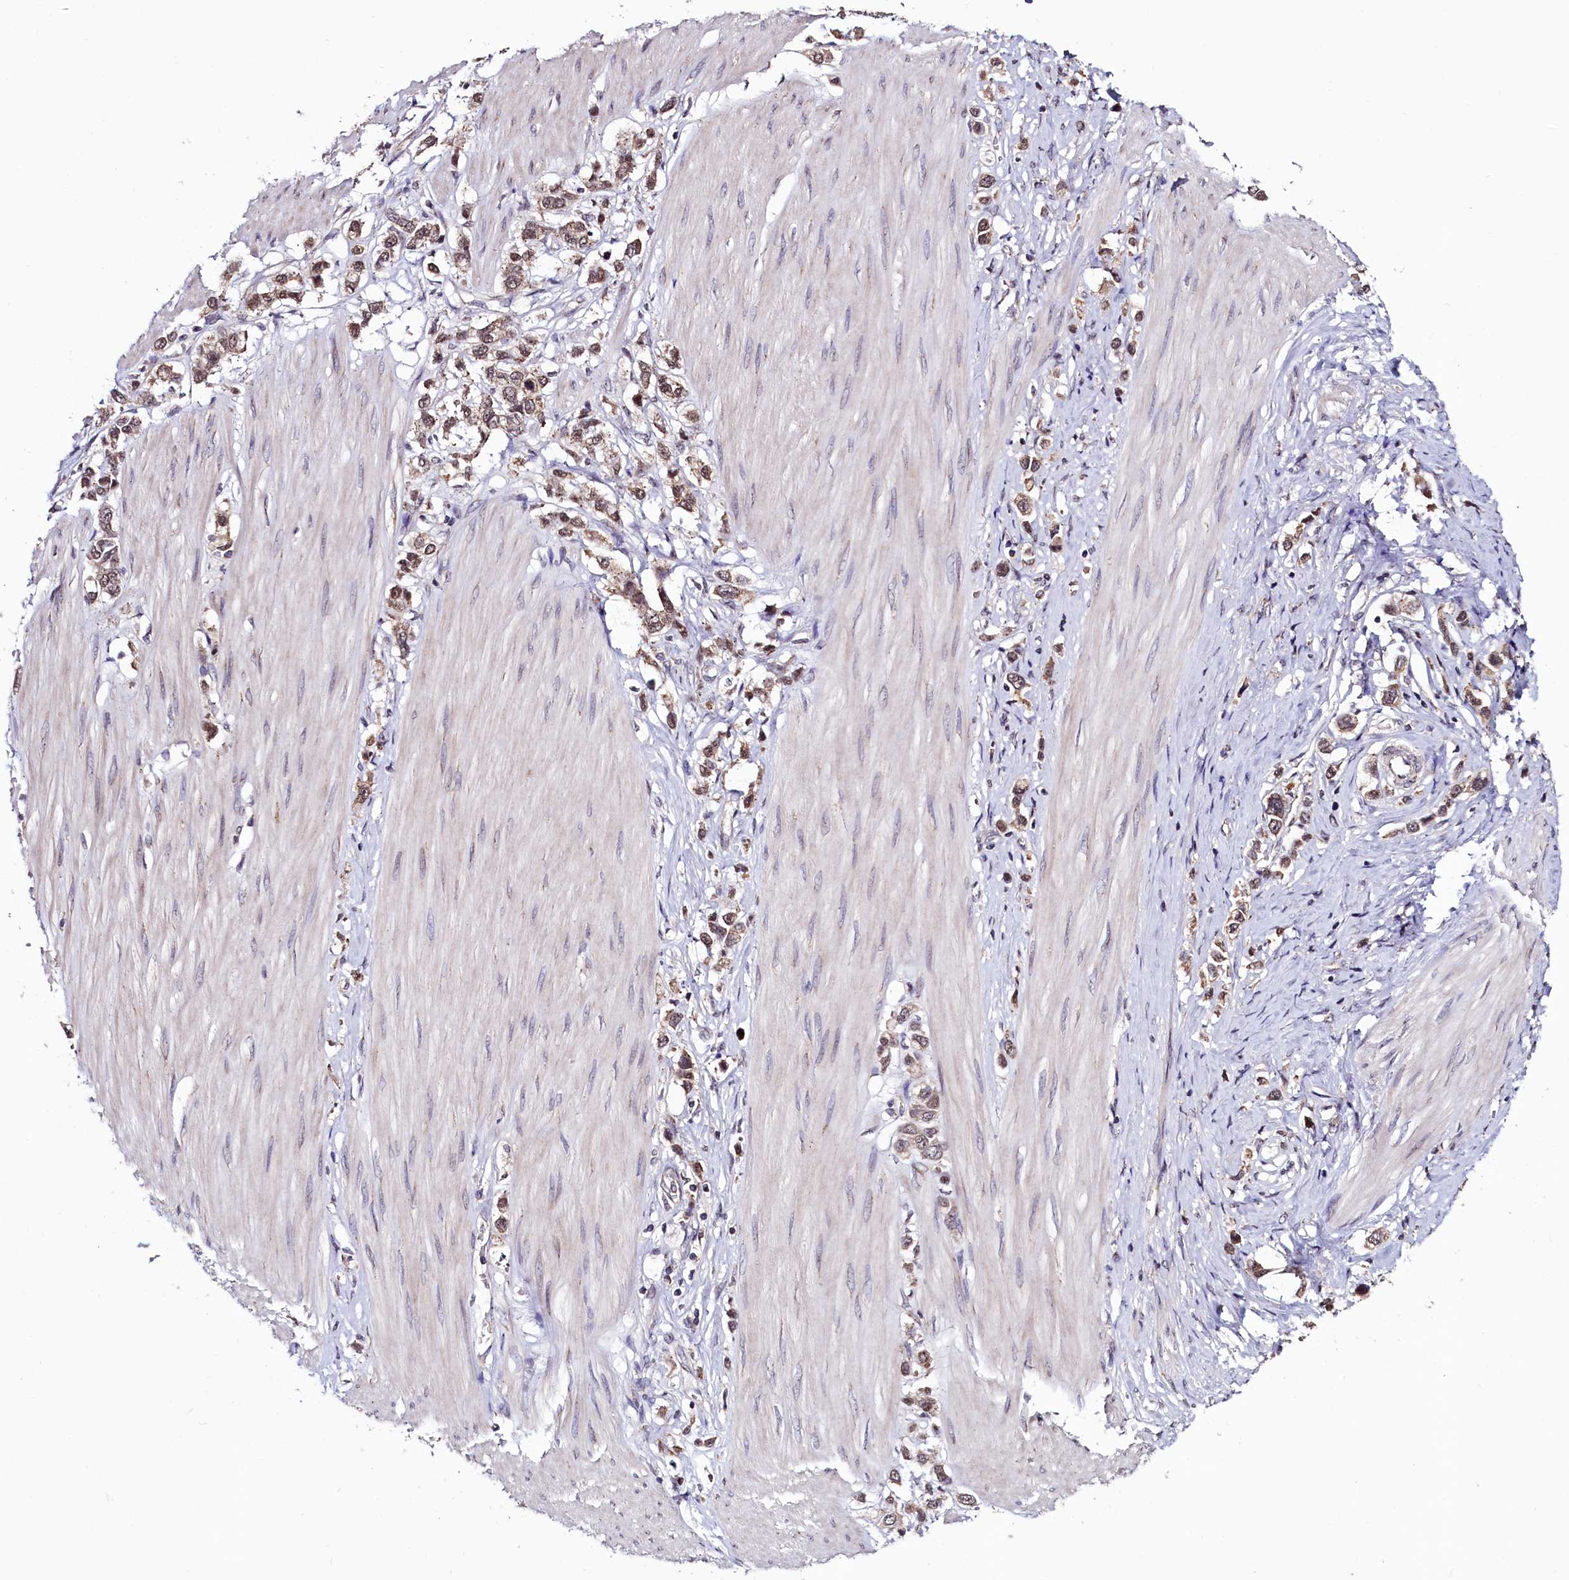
{"staining": {"intensity": "moderate", "quantity": ">75%", "location": "cytoplasmic/membranous,nuclear"}, "tissue": "stomach cancer", "cell_type": "Tumor cells", "image_type": "cancer", "snomed": [{"axis": "morphology", "description": "Adenocarcinoma, NOS"}, {"axis": "topography", "description": "Stomach"}], "caption": "This photomicrograph exhibits immunohistochemistry staining of human adenocarcinoma (stomach), with medium moderate cytoplasmic/membranous and nuclear positivity in about >75% of tumor cells.", "gene": "SEC24C", "patient": {"sex": "female", "age": 65}}